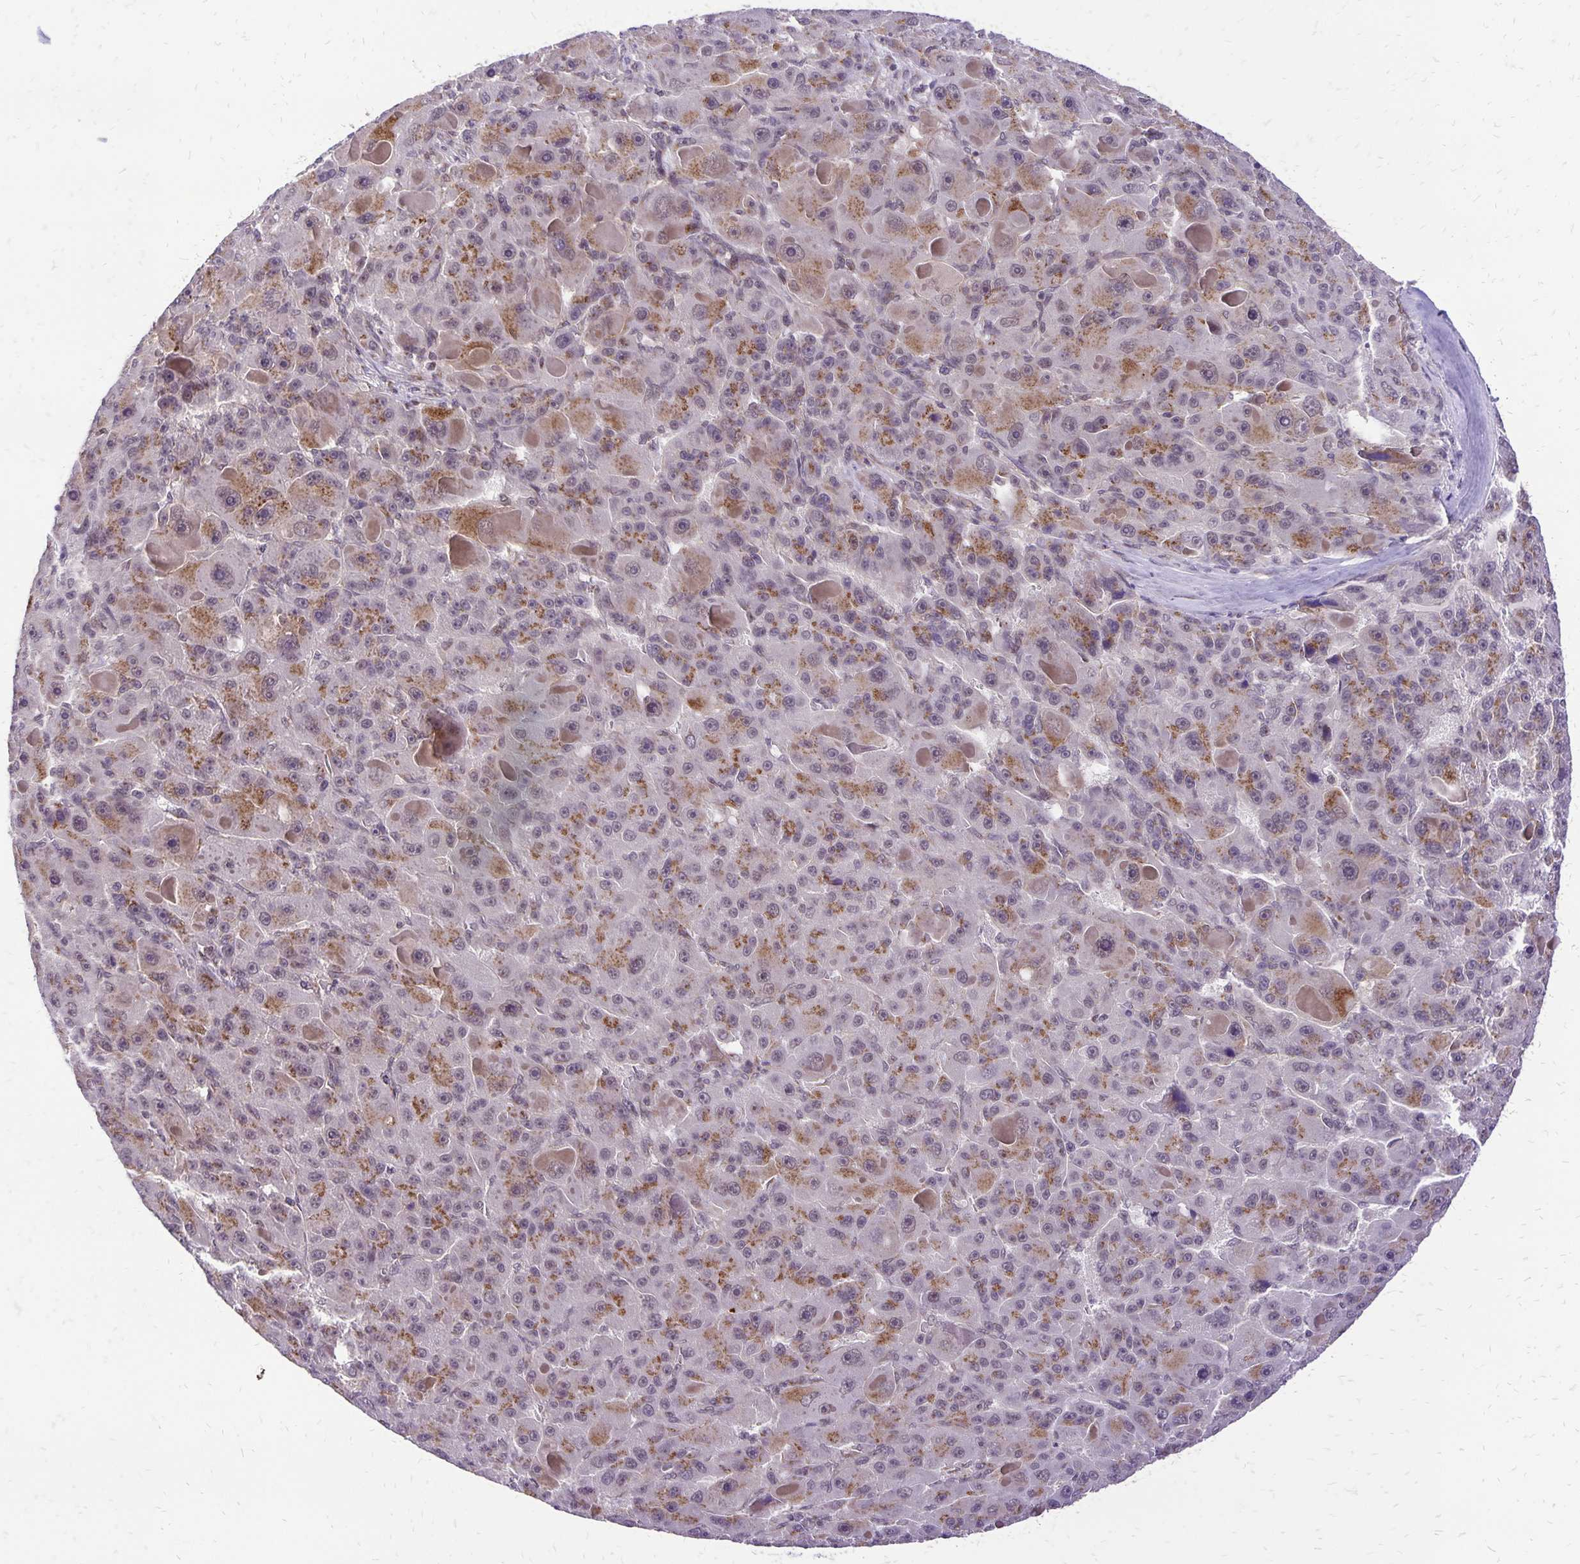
{"staining": {"intensity": "moderate", "quantity": "25%-75%", "location": "cytoplasmic/membranous"}, "tissue": "liver cancer", "cell_type": "Tumor cells", "image_type": "cancer", "snomed": [{"axis": "morphology", "description": "Carcinoma, Hepatocellular, NOS"}, {"axis": "topography", "description": "Liver"}], "caption": "Liver cancer (hepatocellular carcinoma) stained with a brown dye displays moderate cytoplasmic/membranous positive staining in about 25%-75% of tumor cells.", "gene": "GOLGA5", "patient": {"sex": "male", "age": 76}}